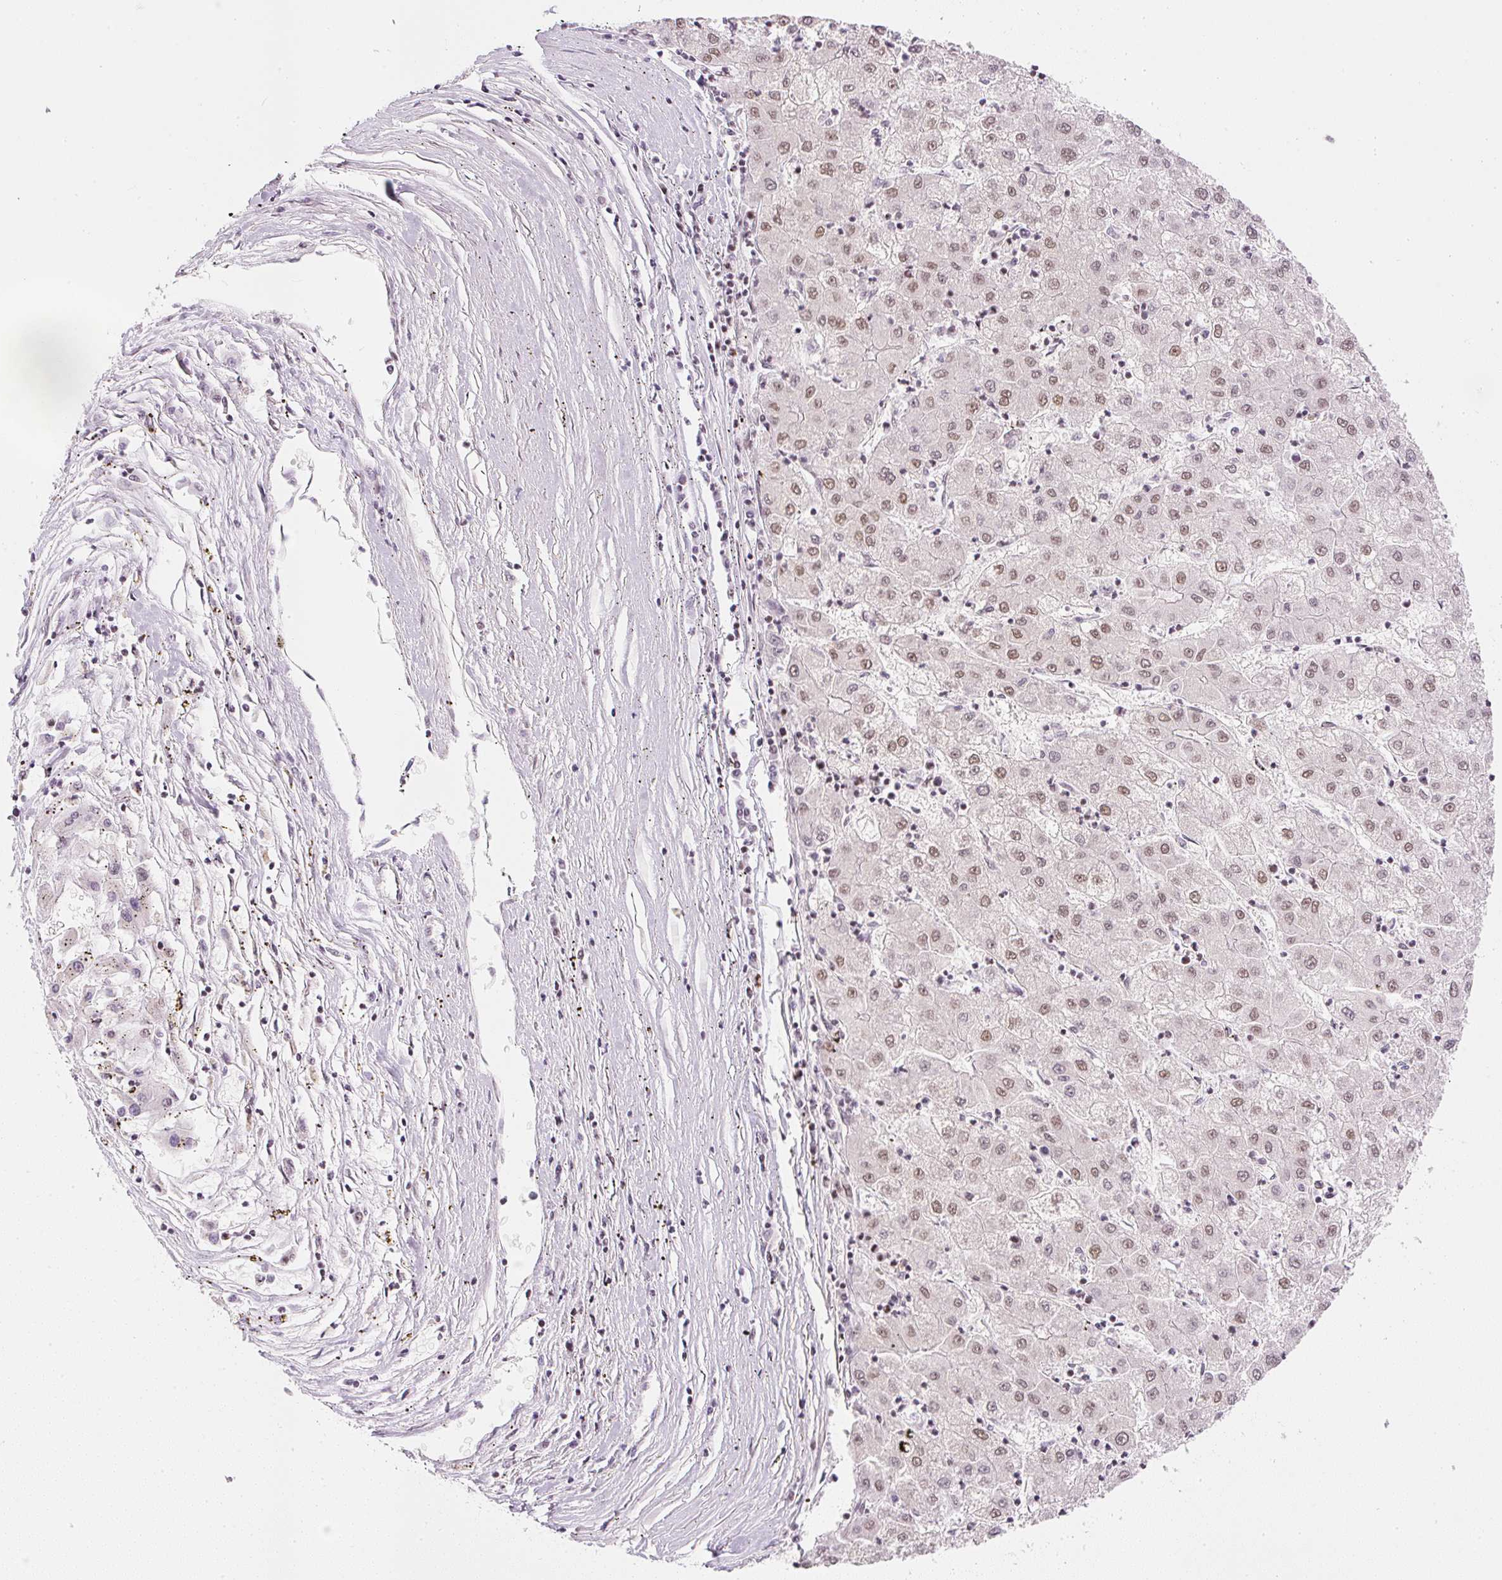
{"staining": {"intensity": "moderate", "quantity": ">75%", "location": "nuclear"}, "tissue": "liver cancer", "cell_type": "Tumor cells", "image_type": "cancer", "snomed": [{"axis": "morphology", "description": "Carcinoma, Hepatocellular, NOS"}, {"axis": "topography", "description": "Liver"}], "caption": "Immunohistochemistry (IHC) photomicrograph of human liver cancer stained for a protein (brown), which shows medium levels of moderate nuclear positivity in approximately >75% of tumor cells.", "gene": "DPPA4", "patient": {"sex": "male", "age": 72}}